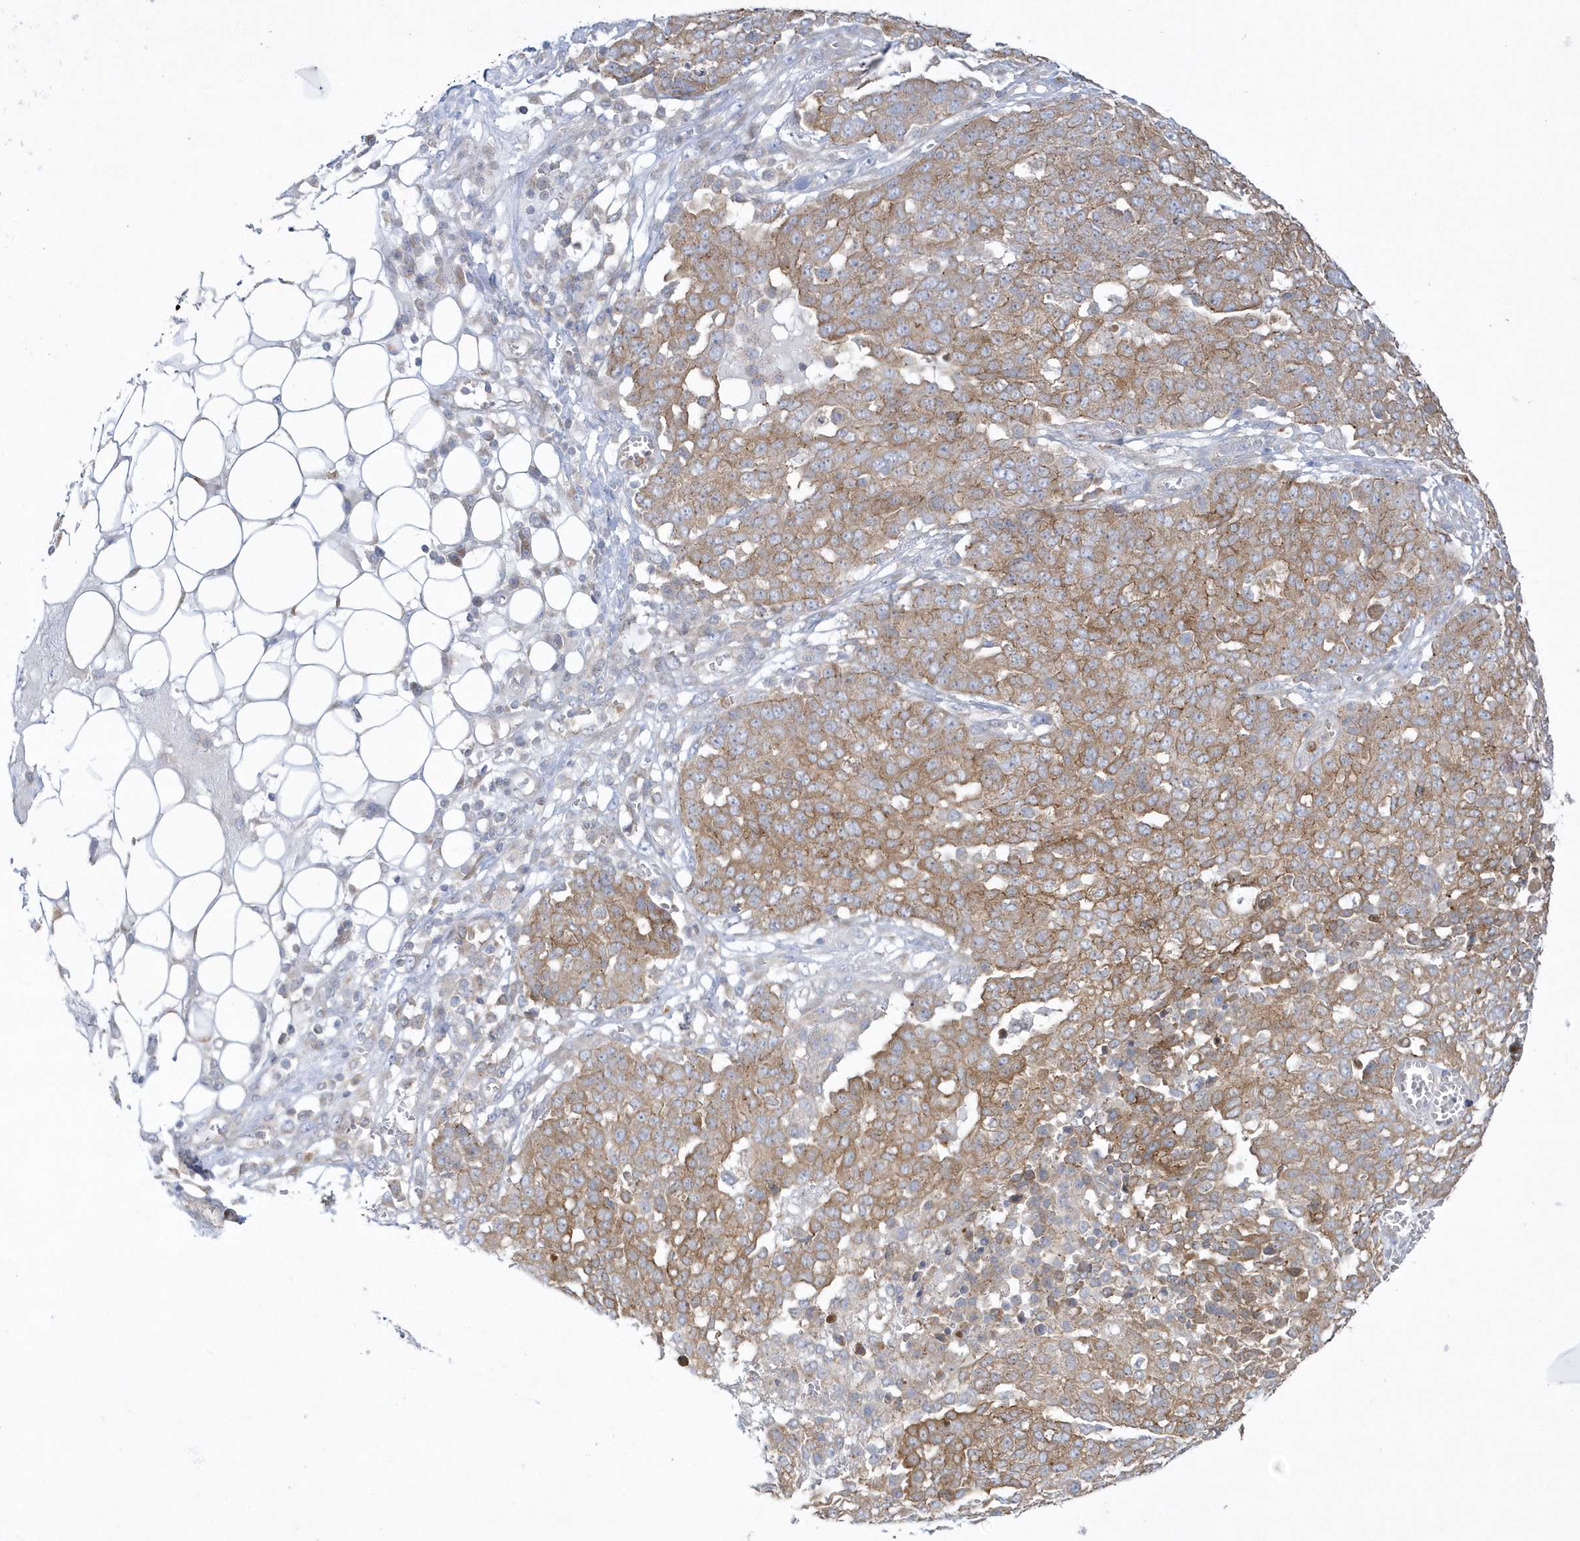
{"staining": {"intensity": "moderate", "quantity": ">75%", "location": "cytoplasmic/membranous"}, "tissue": "ovarian cancer", "cell_type": "Tumor cells", "image_type": "cancer", "snomed": [{"axis": "morphology", "description": "Cystadenocarcinoma, serous, NOS"}, {"axis": "topography", "description": "Soft tissue"}, {"axis": "topography", "description": "Ovary"}], "caption": "Approximately >75% of tumor cells in human ovarian cancer (serous cystadenocarcinoma) show moderate cytoplasmic/membranous protein positivity as visualized by brown immunohistochemical staining.", "gene": "DNAJC18", "patient": {"sex": "female", "age": 57}}